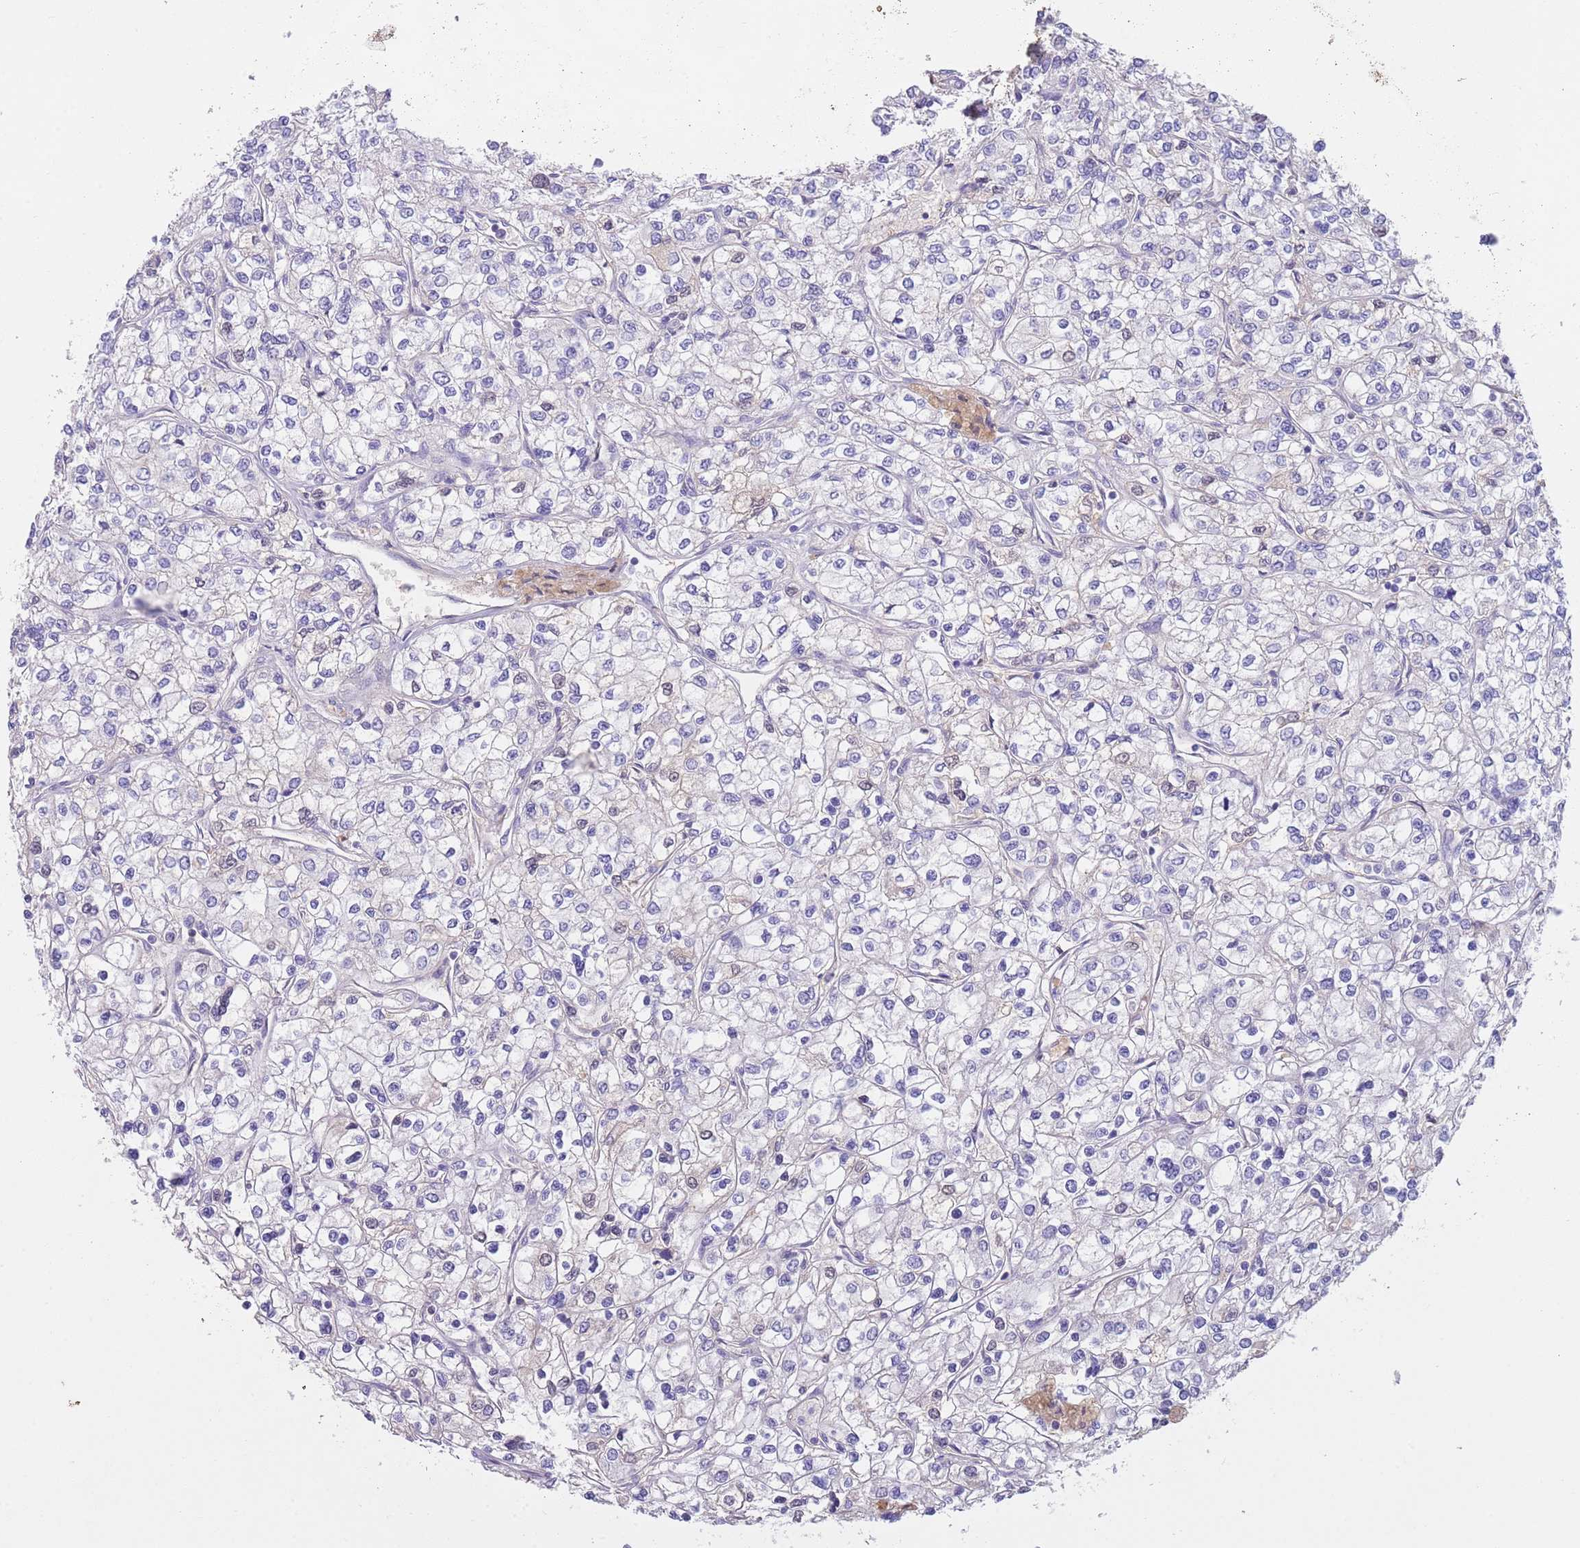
{"staining": {"intensity": "negative", "quantity": "none", "location": "none"}, "tissue": "renal cancer", "cell_type": "Tumor cells", "image_type": "cancer", "snomed": [{"axis": "morphology", "description": "Adenocarcinoma, NOS"}, {"axis": "topography", "description": "Kidney"}], "caption": "Adenocarcinoma (renal) was stained to show a protein in brown. There is no significant positivity in tumor cells.", "gene": "IGFL4", "patient": {"sex": "male", "age": 80}}